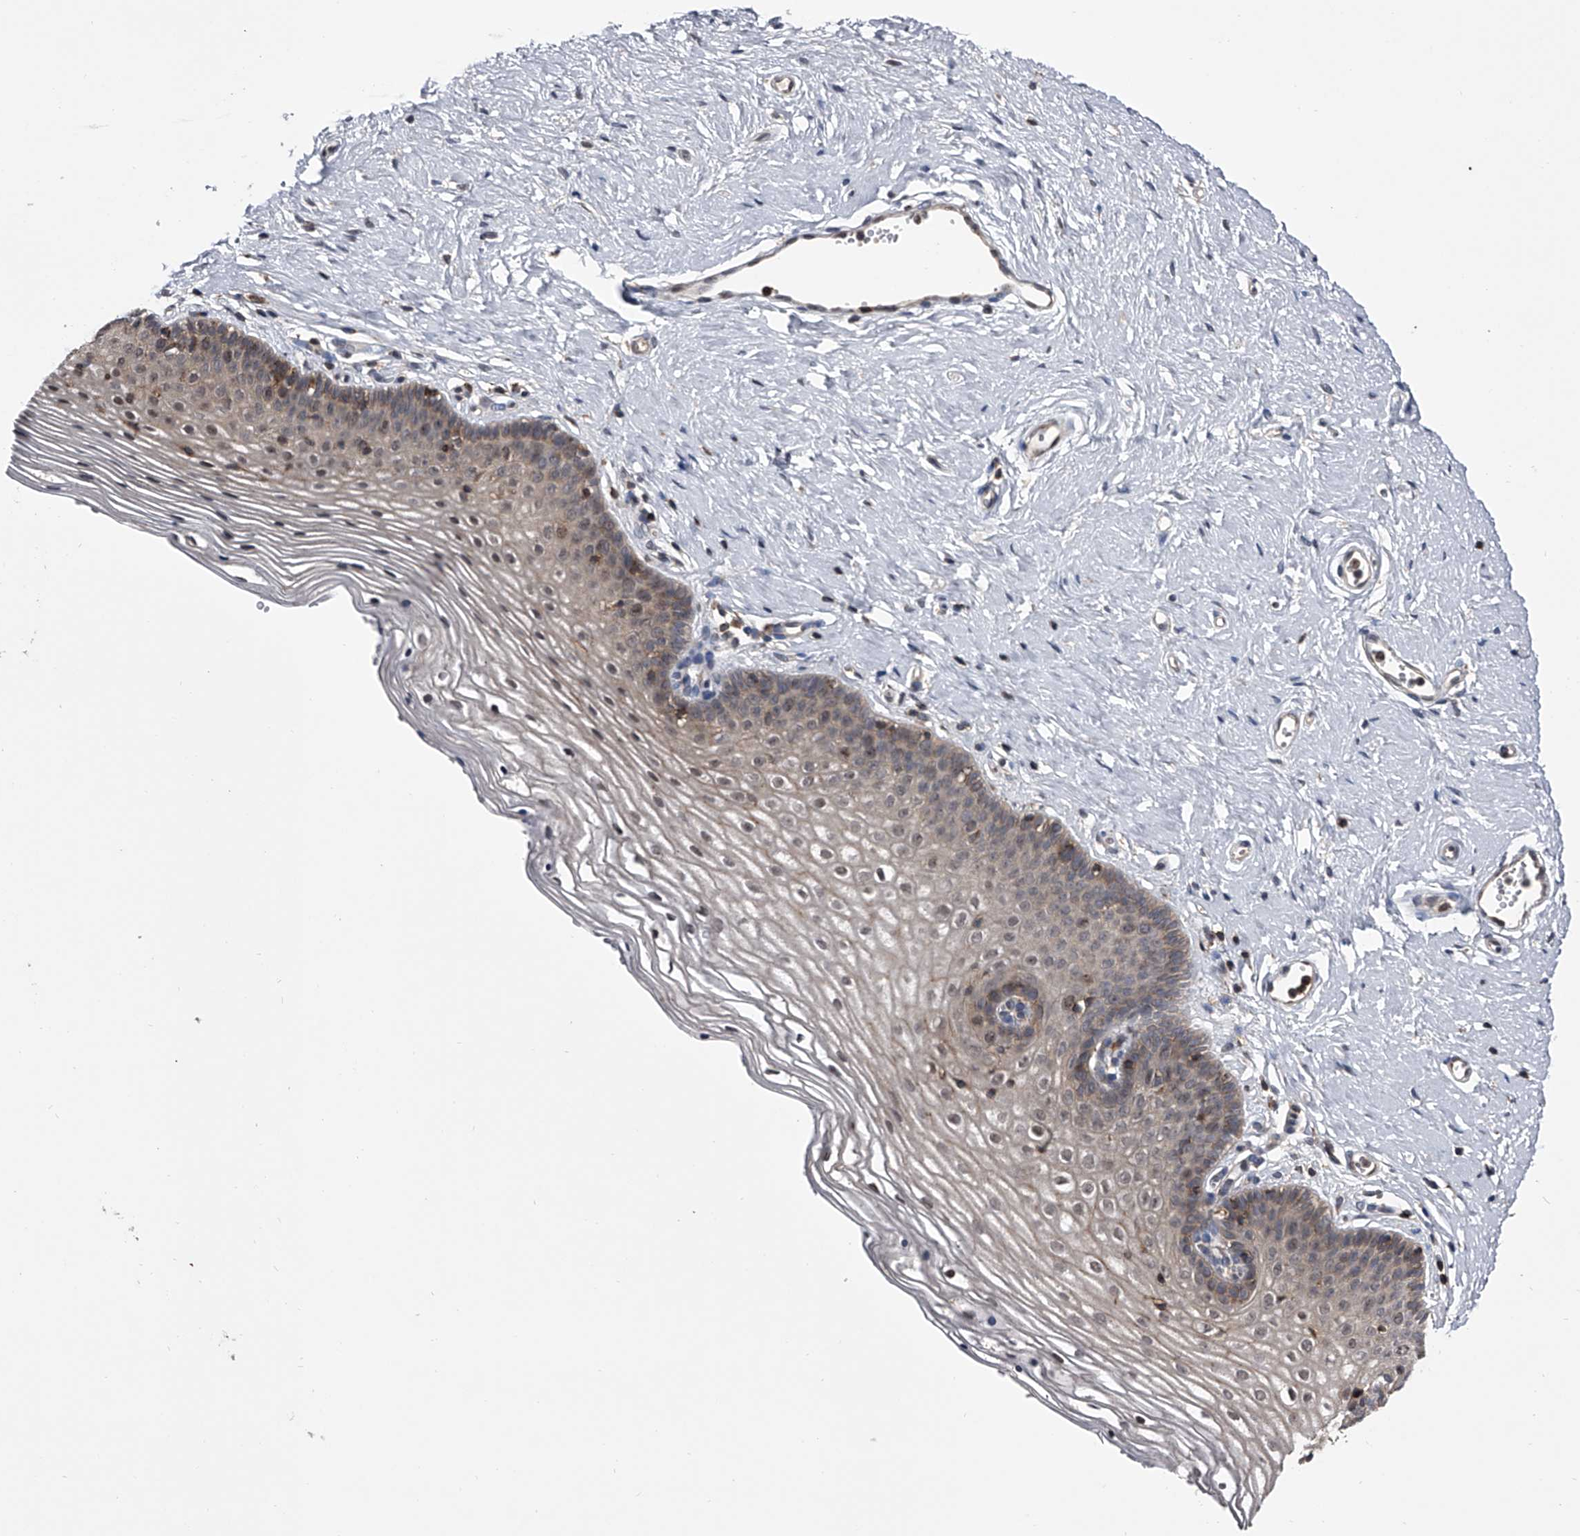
{"staining": {"intensity": "weak", "quantity": ">75%", "location": "cytoplasmic/membranous,nuclear"}, "tissue": "vagina", "cell_type": "Squamous epithelial cells", "image_type": "normal", "snomed": [{"axis": "morphology", "description": "Normal tissue, NOS"}, {"axis": "topography", "description": "Vagina"}], "caption": "IHC micrograph of normal vagina: vagina stained using immunohistochemistry (IHC) reveals low levels of weak protein expression localized specifically in the cytoplasmic/membranous,nuclear of squamous epithelial cells, appearing as a cytoplasmic/membranous,nuclear brown color.", "gene": "PAN3", "patient": {"sex": "female", "age": 32}}